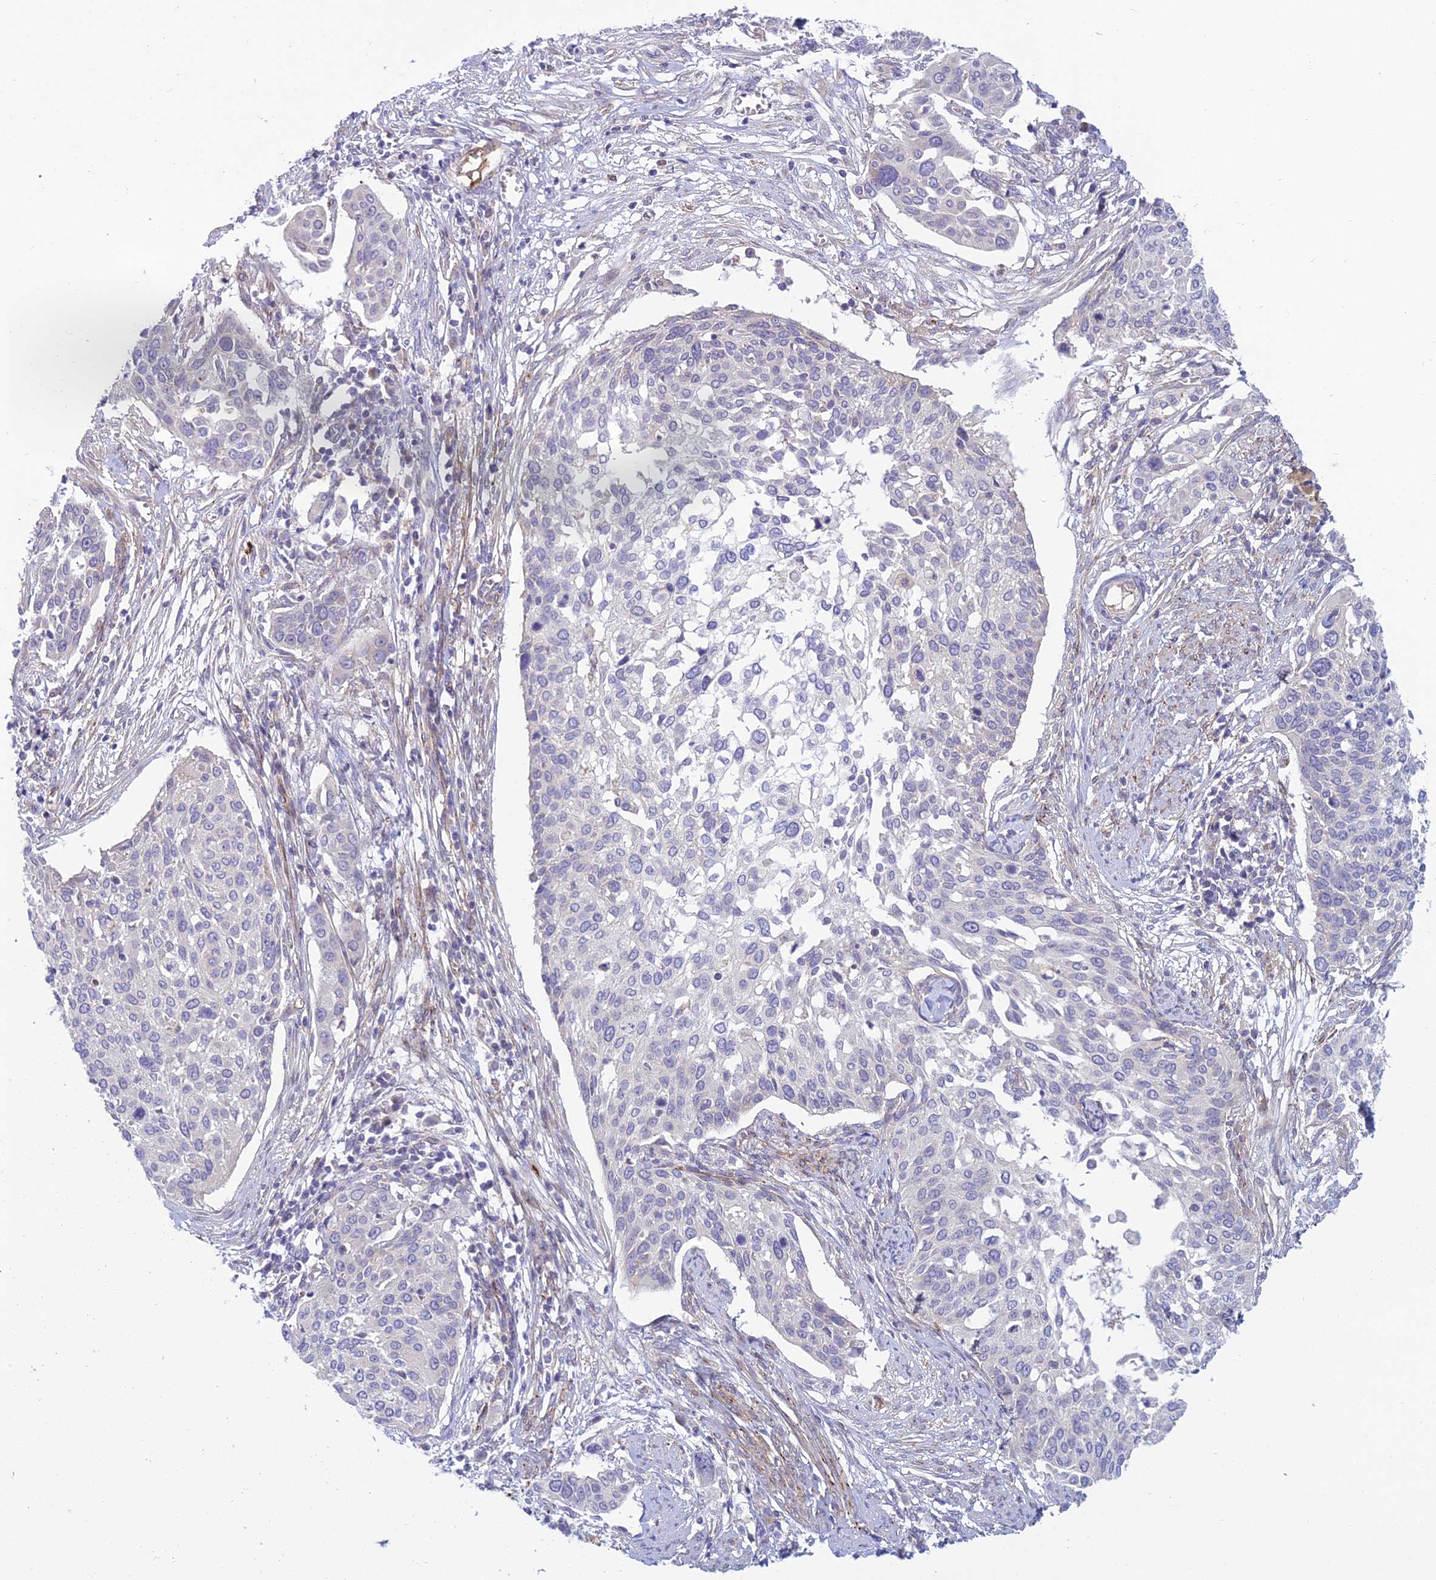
{"staining": {"intensity": "negative", "quantity": "none", "location": "none"}, "tissue": "cervical cancer", "cell_type": "Tumor cells", "image_type": "cancer", "snomed": [{"axis": "morphology", "description": "Squamous cell carcinoma, NOS"}, {"axis": "topography", "description": "Cervix"}], "caption": "This is an immunohistochemistry photomicrograph of human squamous cell carcinoma (cervical). There is no positivity in tumor cells.", "gene": "DUS2", "patient": {"sex": "female", "age": 44}}